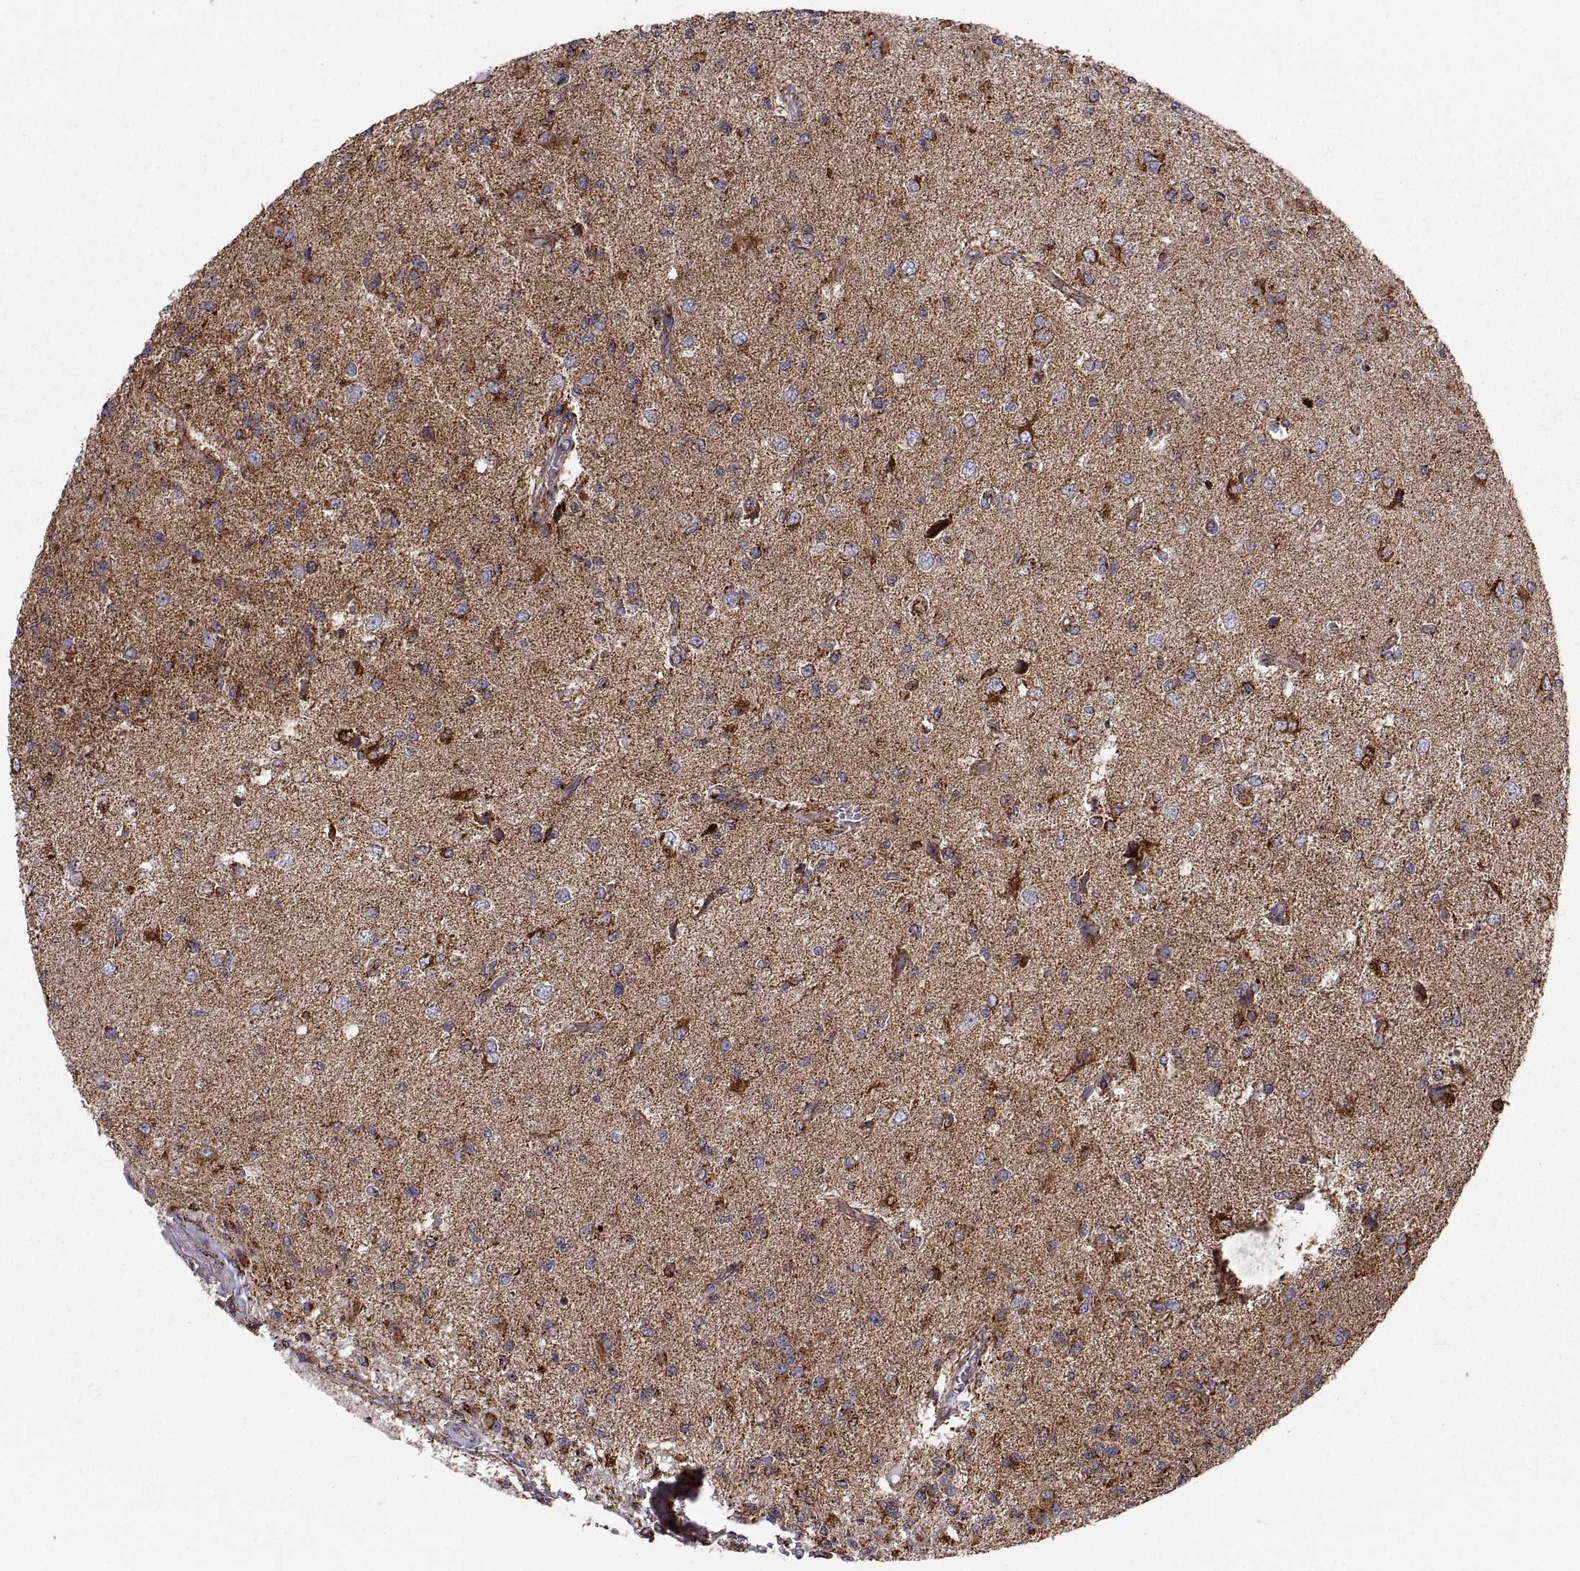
{"staining": {"intensity": "strong", "quantity": "<25%", "location": "cytoplasmic/membranous"}, "tissue": "glioma", "cell_type": "Tumor cells", "image_type": "cancer", "snomed": [{"axis": "morphology", "description": "Glioma, malignant, High grade"}, {"axis": "topography", "description": "Brain"}], "caption": "IHC of malignant glioma (high-grade) reveals medium levels of strong cytoplasmic/membranous staining in approximately <25% of tumor cells.", "gene": "ARSD", "patient": {"sex": "male", "age": 56}}